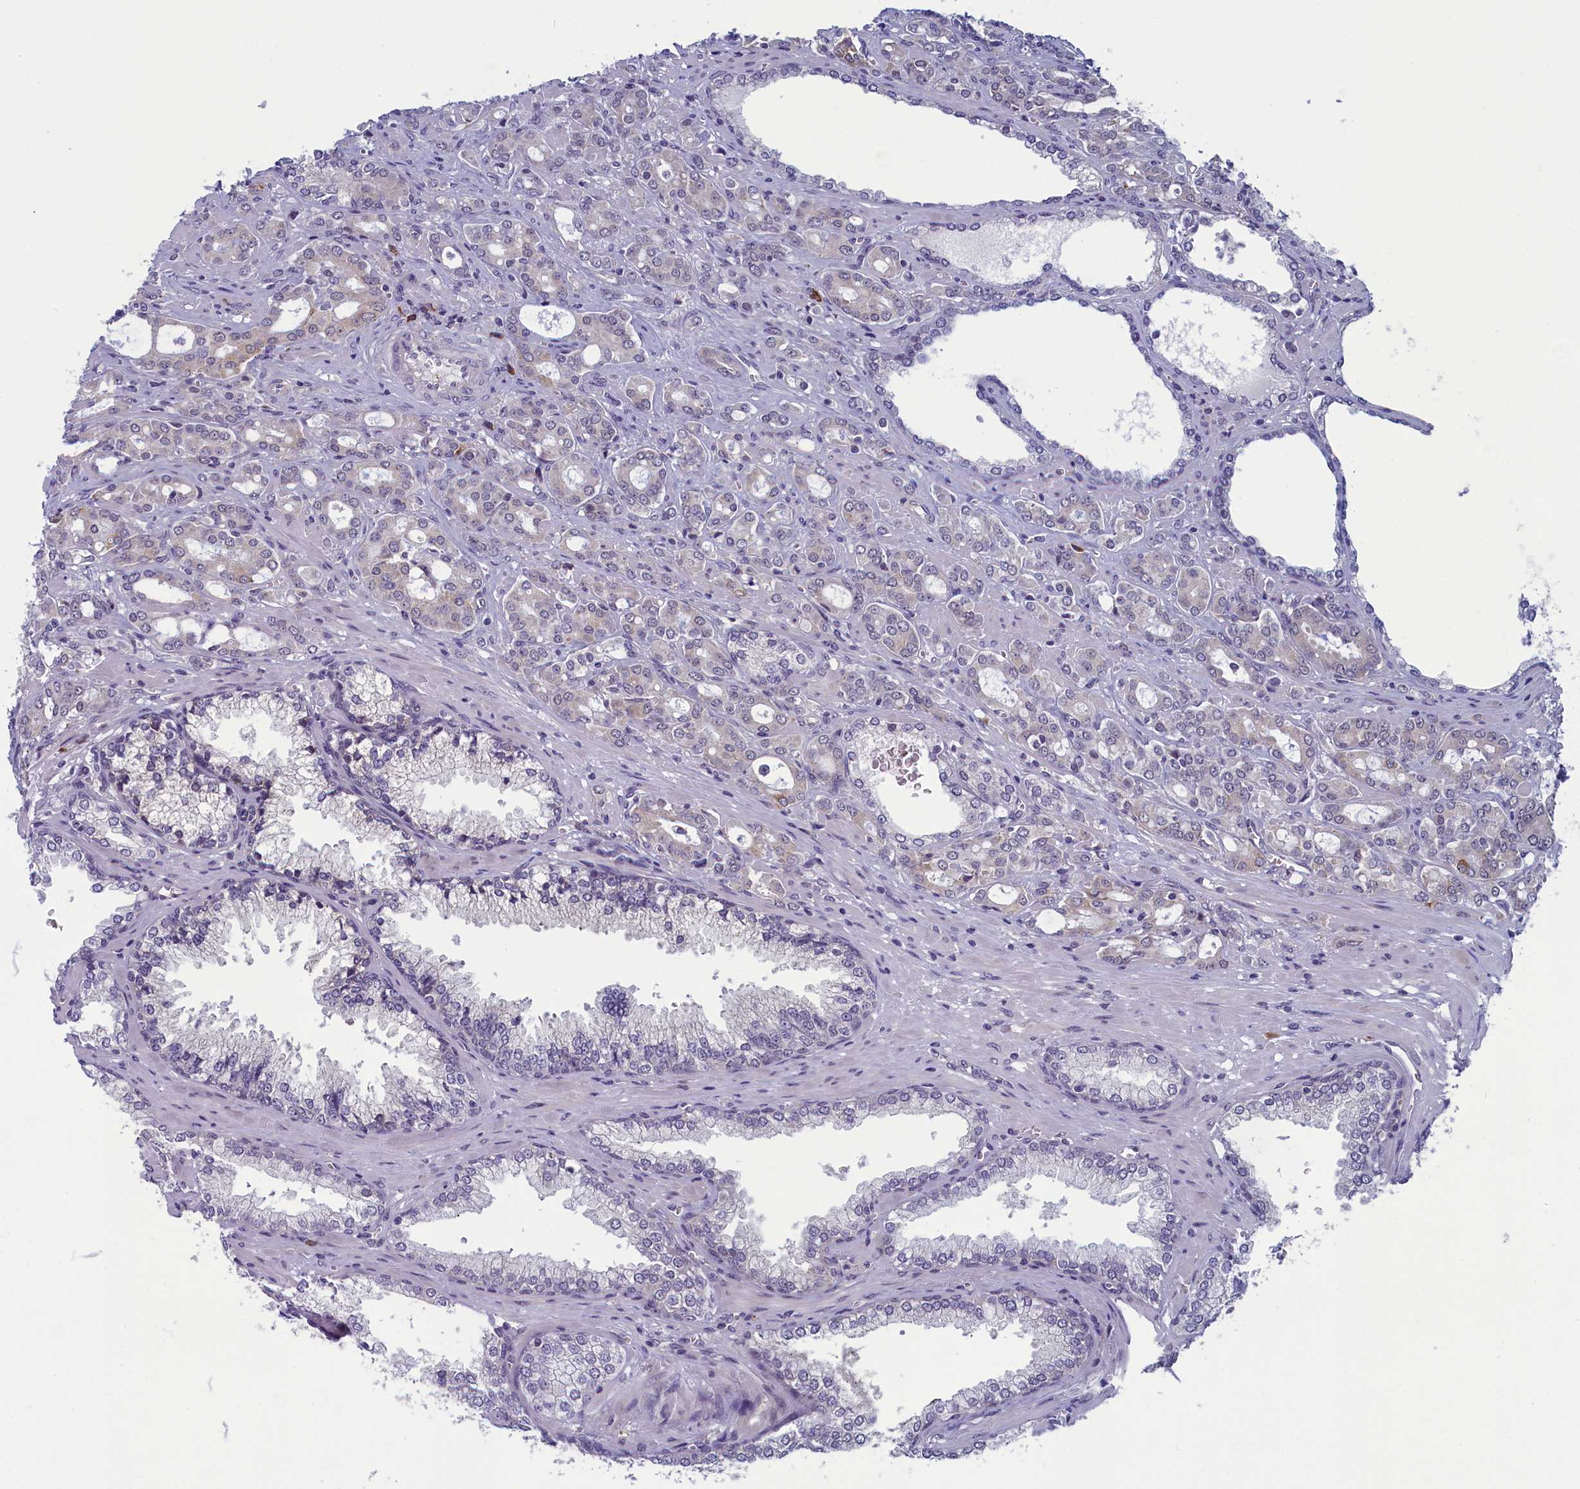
{"staining": {"intensity": "negative", "quantity": "none", "location": "none"}, "tissue": "prostate cancer", "cell_type": "Tumor cells", "image_type": "cancer", "snomed": [{"axis": "morphology", "description": "Adenocarcinoma, High grade"}, {"axis": "topography", "description": "Prostate"}], "caption": "Immunohistochemical staining of human high-grade adenocarcinoma (prostate) shows no significant expression in tumor cells. (Brightfield microscopy of DAB (3,3'-diaminobenzidine) immunohistochemistry at high magnification).", "gene": "CNEP1R1", "patient": {"sex": "male", "age": 72}}